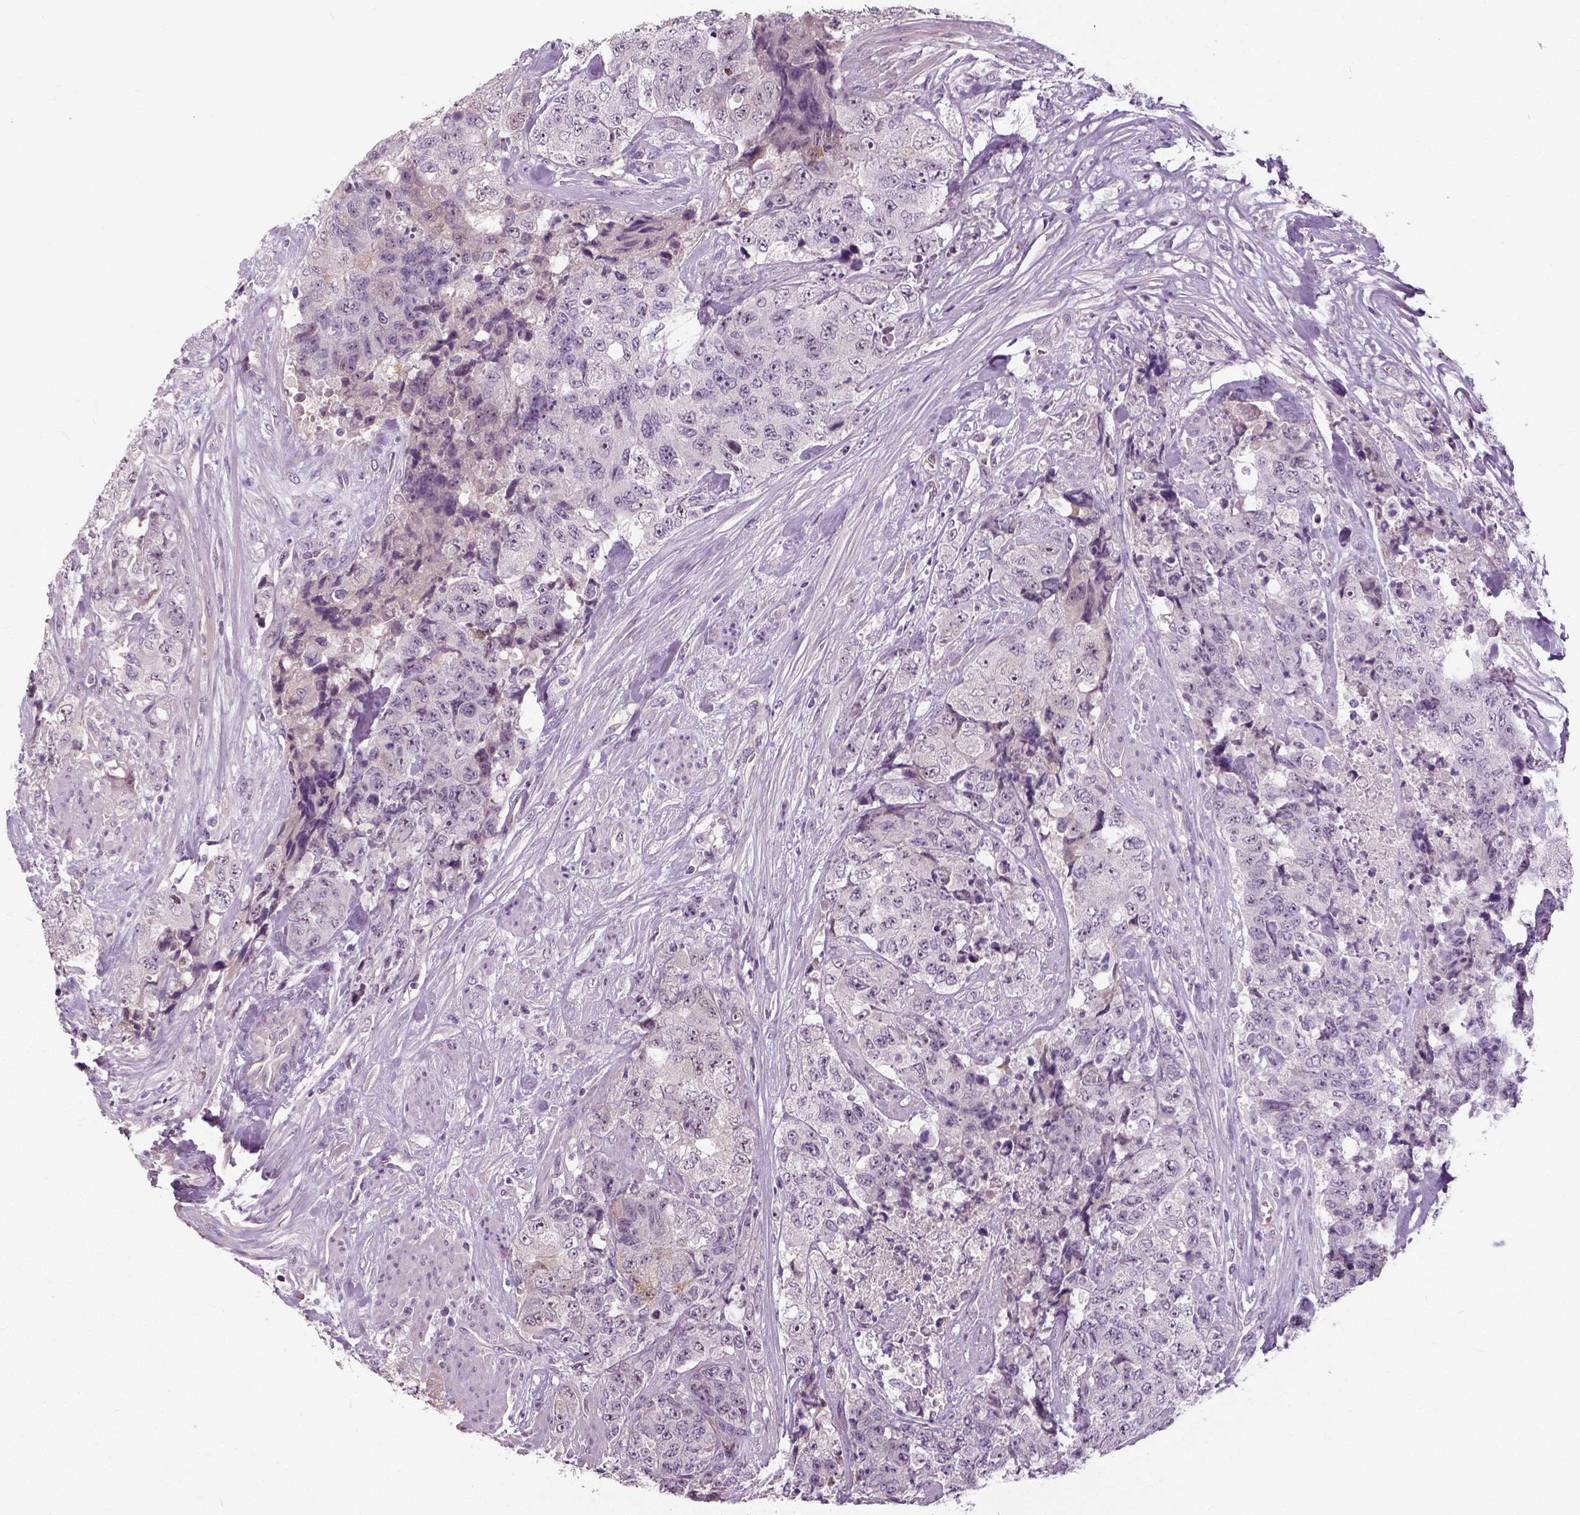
{"staining": {"intensity": "negative", "quantity": "none", "location": "none"}, "tissue": "urothelial cancer", "cell_type": "Tumor cells", "image_type": "cancer", "snomed": [{"axis": "morphology", "description": "Urothelial carcinoma, High grade"}, {"axis": "topography", "description": "Urinary bladder"}], "caption": "High magnification brightfield microscopy of urothelial carcinoma (high-grade) stained with DAB (3,3'-diaminobenzidine) (brown) and counterstained with hematoxylin (blue): tumor cells show no significant positivity. Brightfield microscopy of immunohistochemistry (IHC) stained with DAB (brown) and hematoxylin (blue), captured at high magnification.", "gene": "NECAB1", "patient": {"sex": "female", "age": 78}}